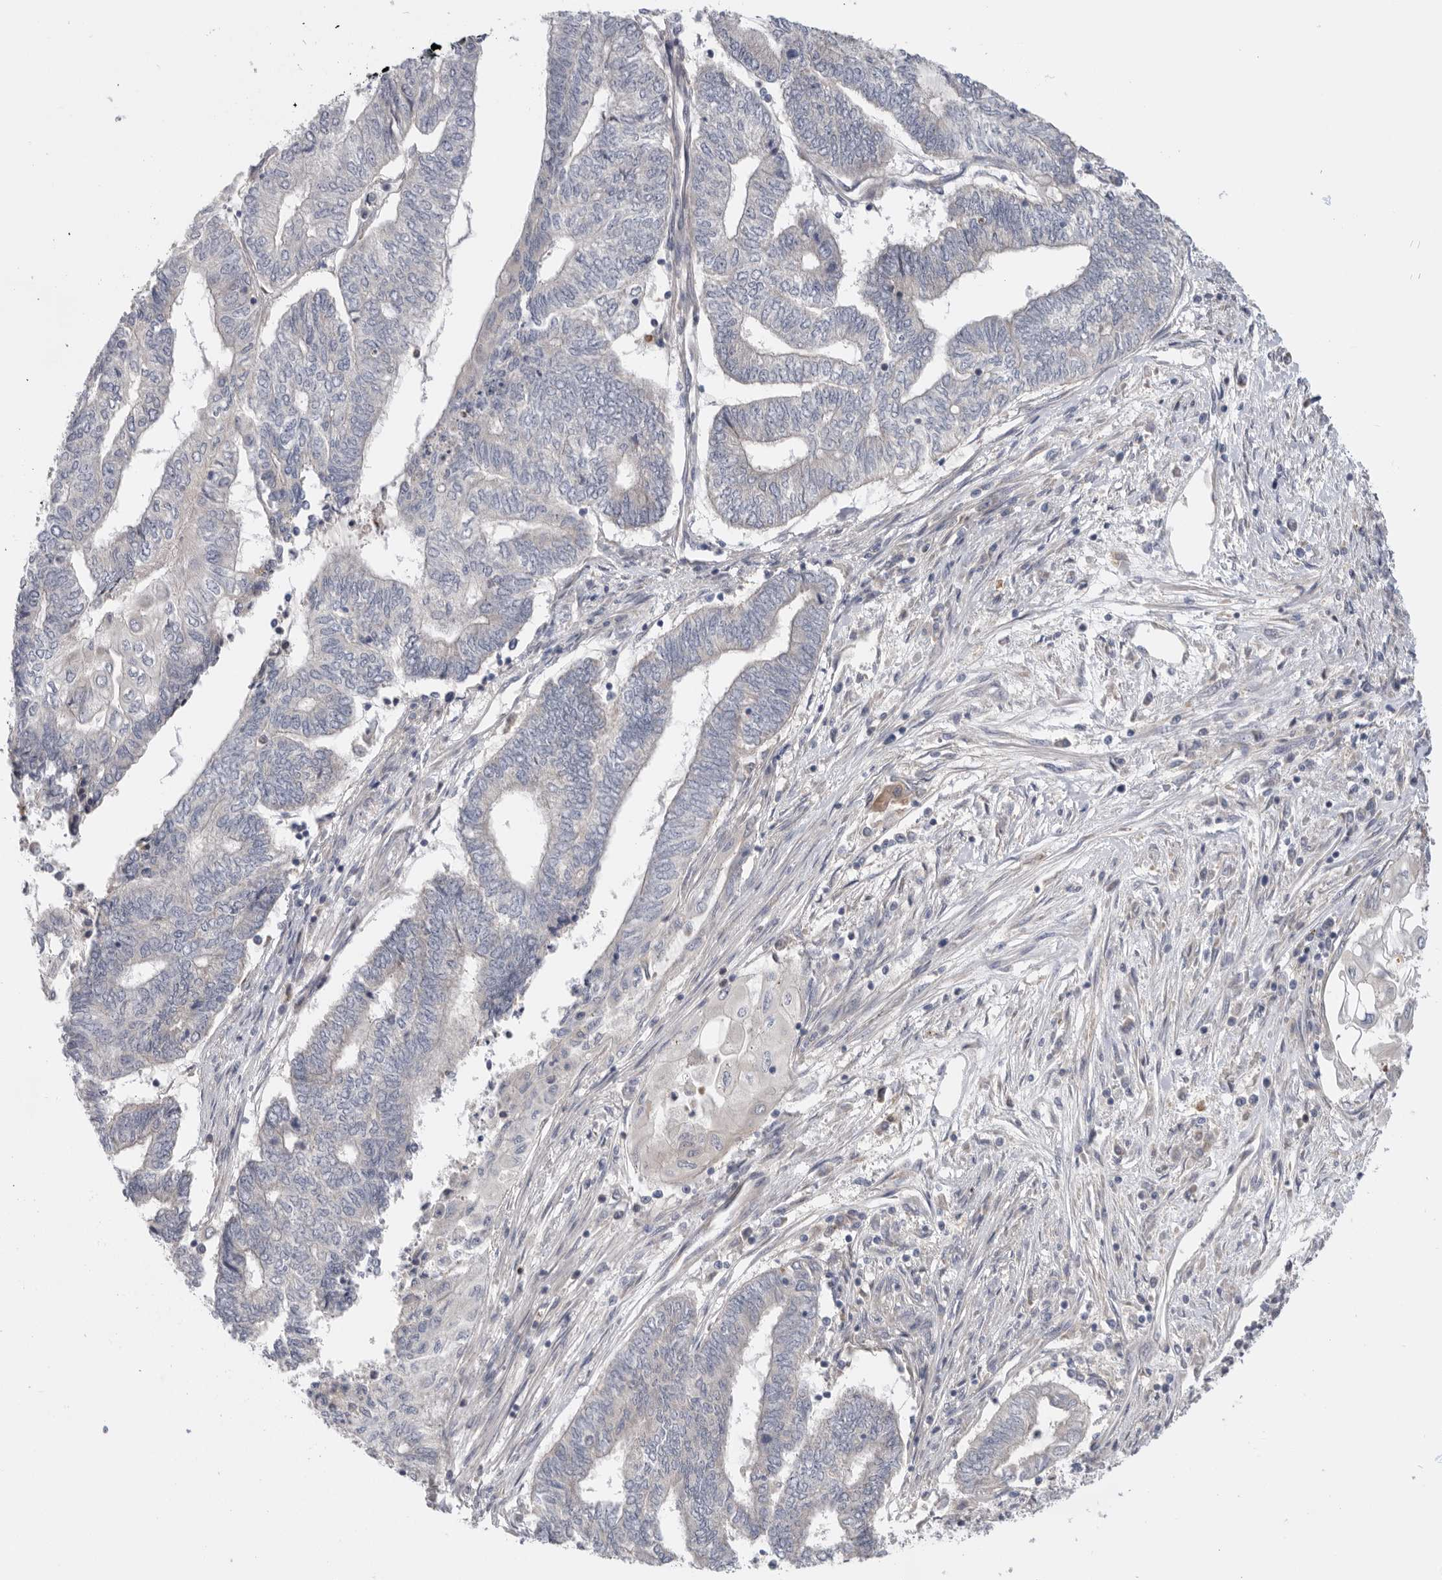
{"staining": {"intensity": "negative", "quantity": "none", "location": "none"}, "tissue": "endometrial cancer", "cell_type": "Tumor cells", "image_type": "cancer", "snomed": [{"axis": "morphology", "description": "Adenocarcinoma, NOS"}, {"axis": "topography", "description": "Uterus"}, {"axis": "topography", "description": "Endometrium"}], "caption": "DAB immunohistochemical staining of human adenocarcinoma (endometrial) shows no significant expression in tumor cells.", "gene": "MTFR1L", "patient": {"sex": "female", "age": 70}}